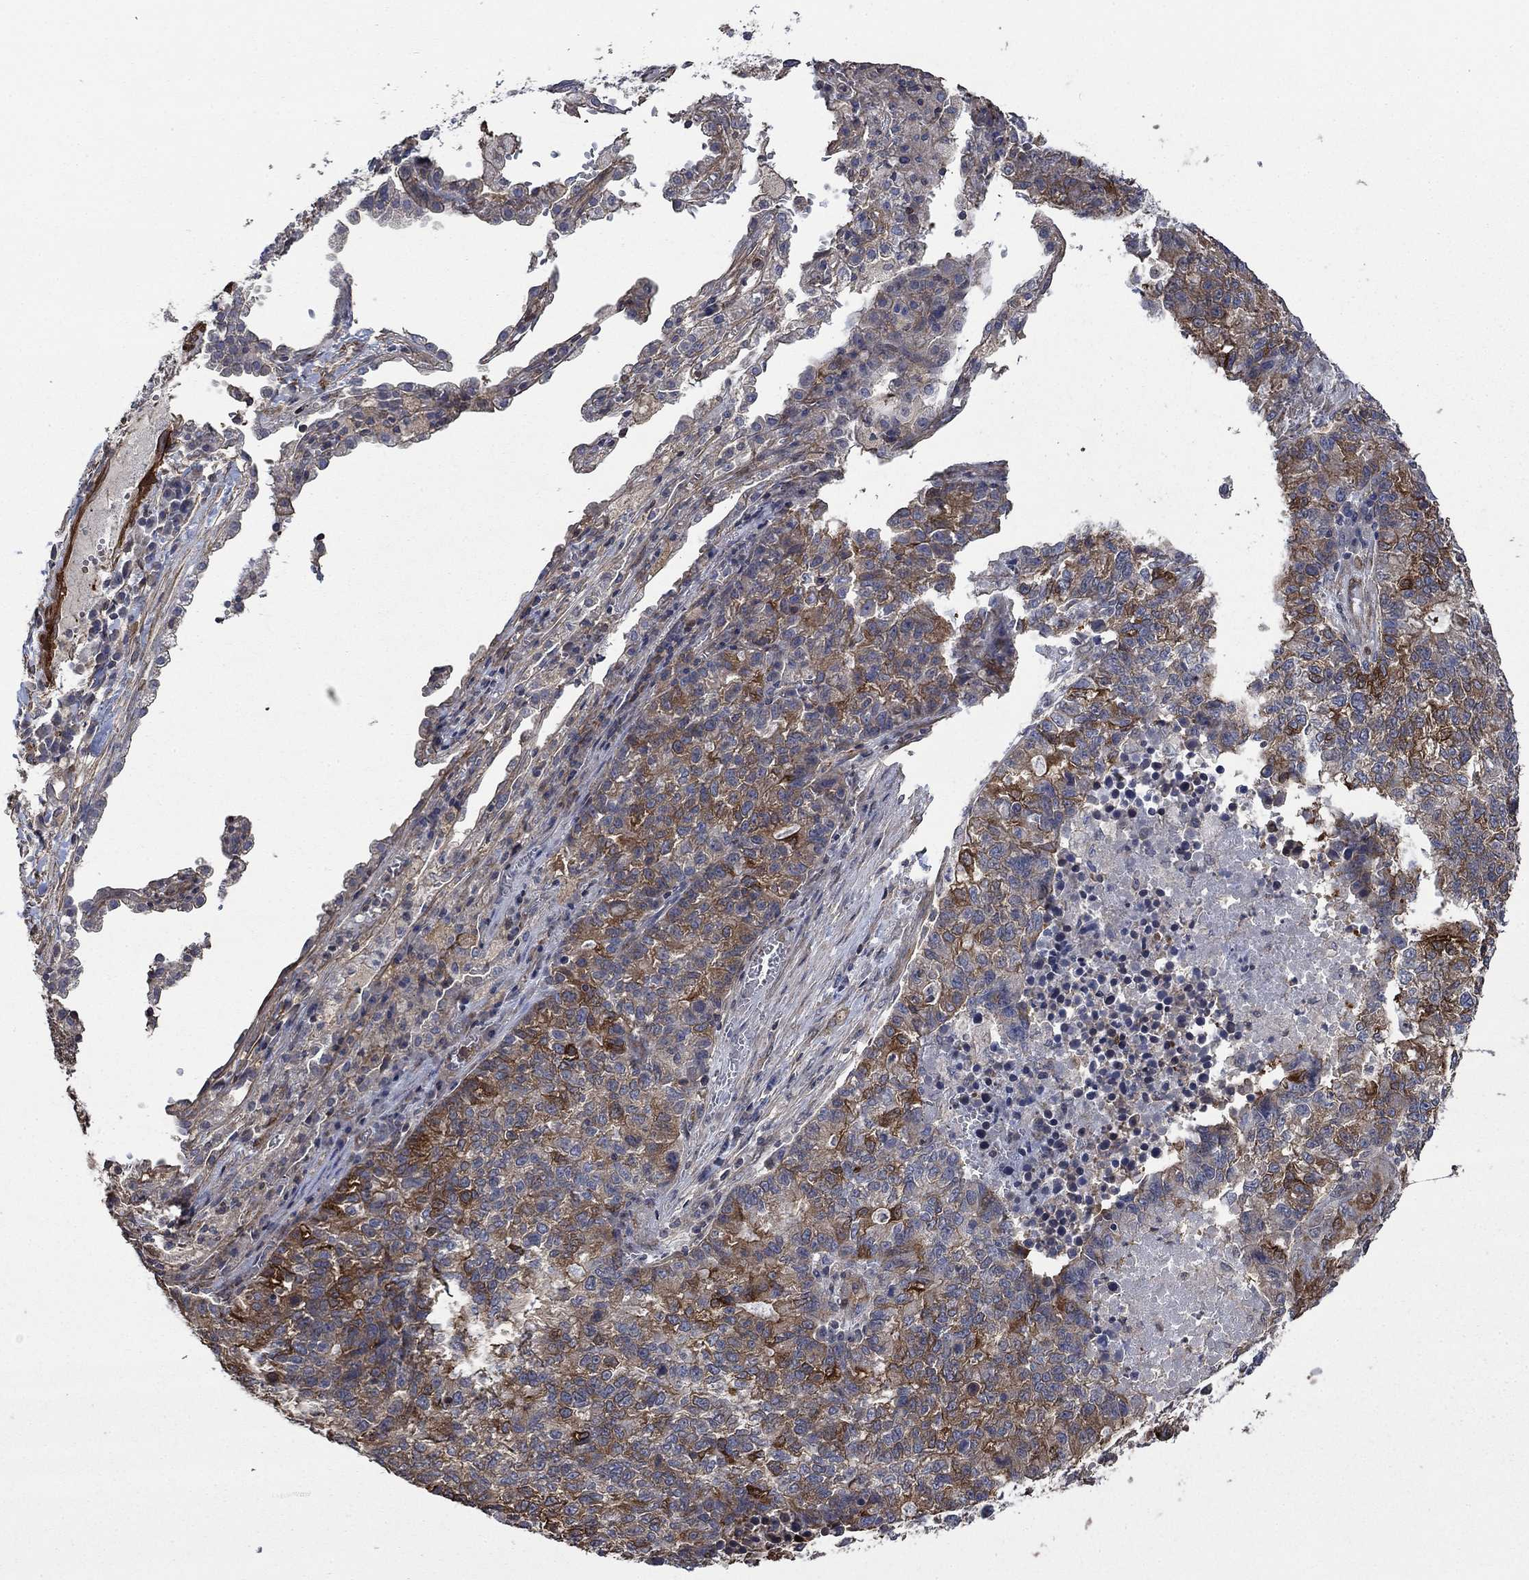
{"staining": {"intensity": "negative", "quantity": "none", "location": "none"}, "tissue": "lung cancer", "cell_type": "Tumor cells", "image_type": "cancer", "snomed": [{"axis": "morphology", "description": "Adenocarcinoma, NOS"}, {"axis": "topography", "description": "Lung"}], "caption": "Immunohistochemistry of lung adenocarcinoma displays no expression in tumor cells.", "gene": "PDE3A", "patient": {"sex": "male", "age": 57}}